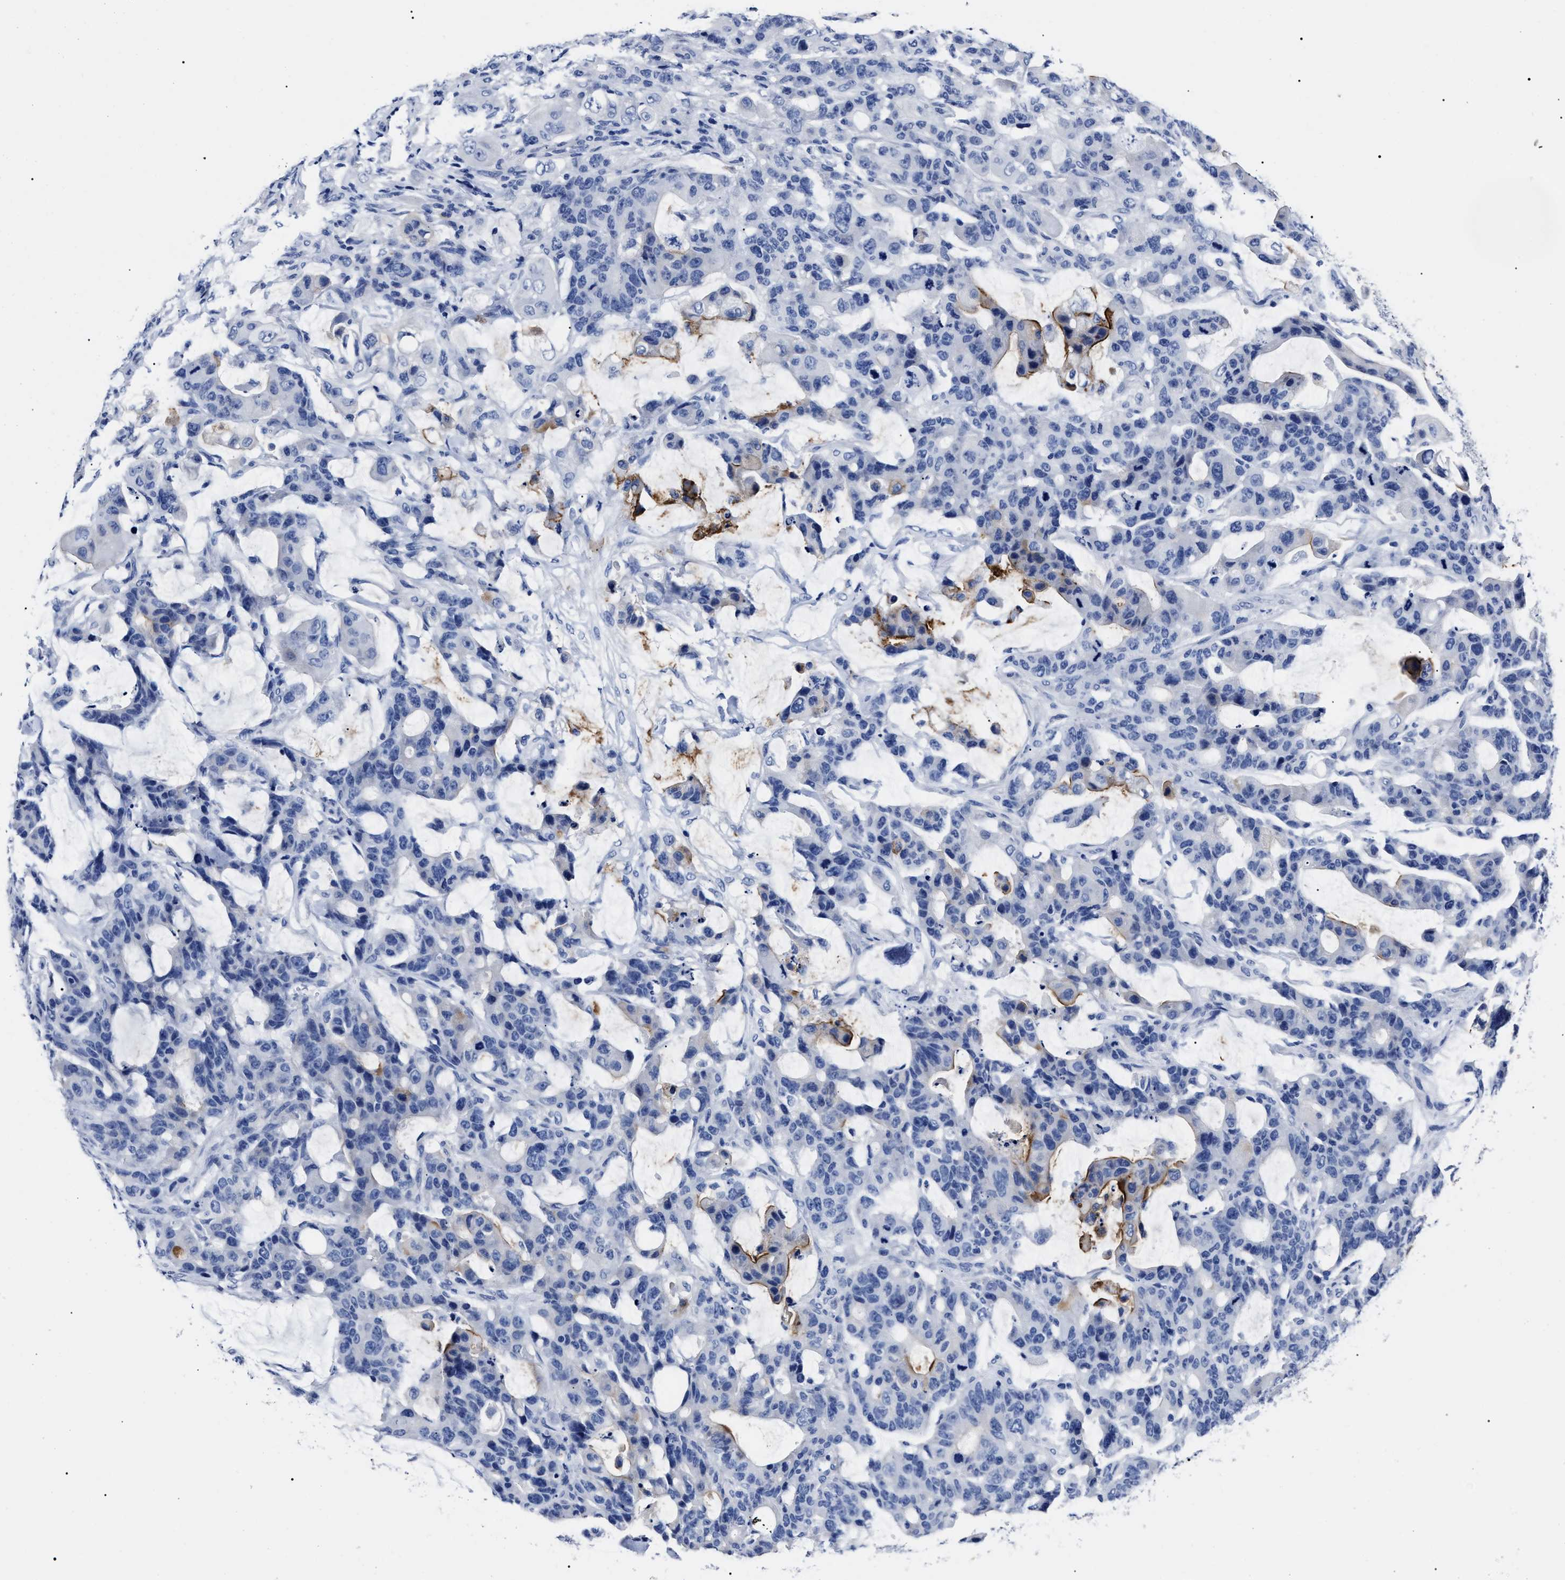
{"staining": {"intensity": "negative", "quantity": "none", "location": "none"}, "tissue": "colorectal cancer", "cell_type": "Tumor cells", "image_type": "cancer", "snomed": [{"axis": "morphology", "description": "Adenocarcinoma, NOS"}, {"axis": "topography", "description": "Colon"}], "caption": "Tumor cells show no significant staining in colorectal cancer (adenocarcinoma).", "gene": "ALPG", "patient": {"sex": "male", "age": 76}}